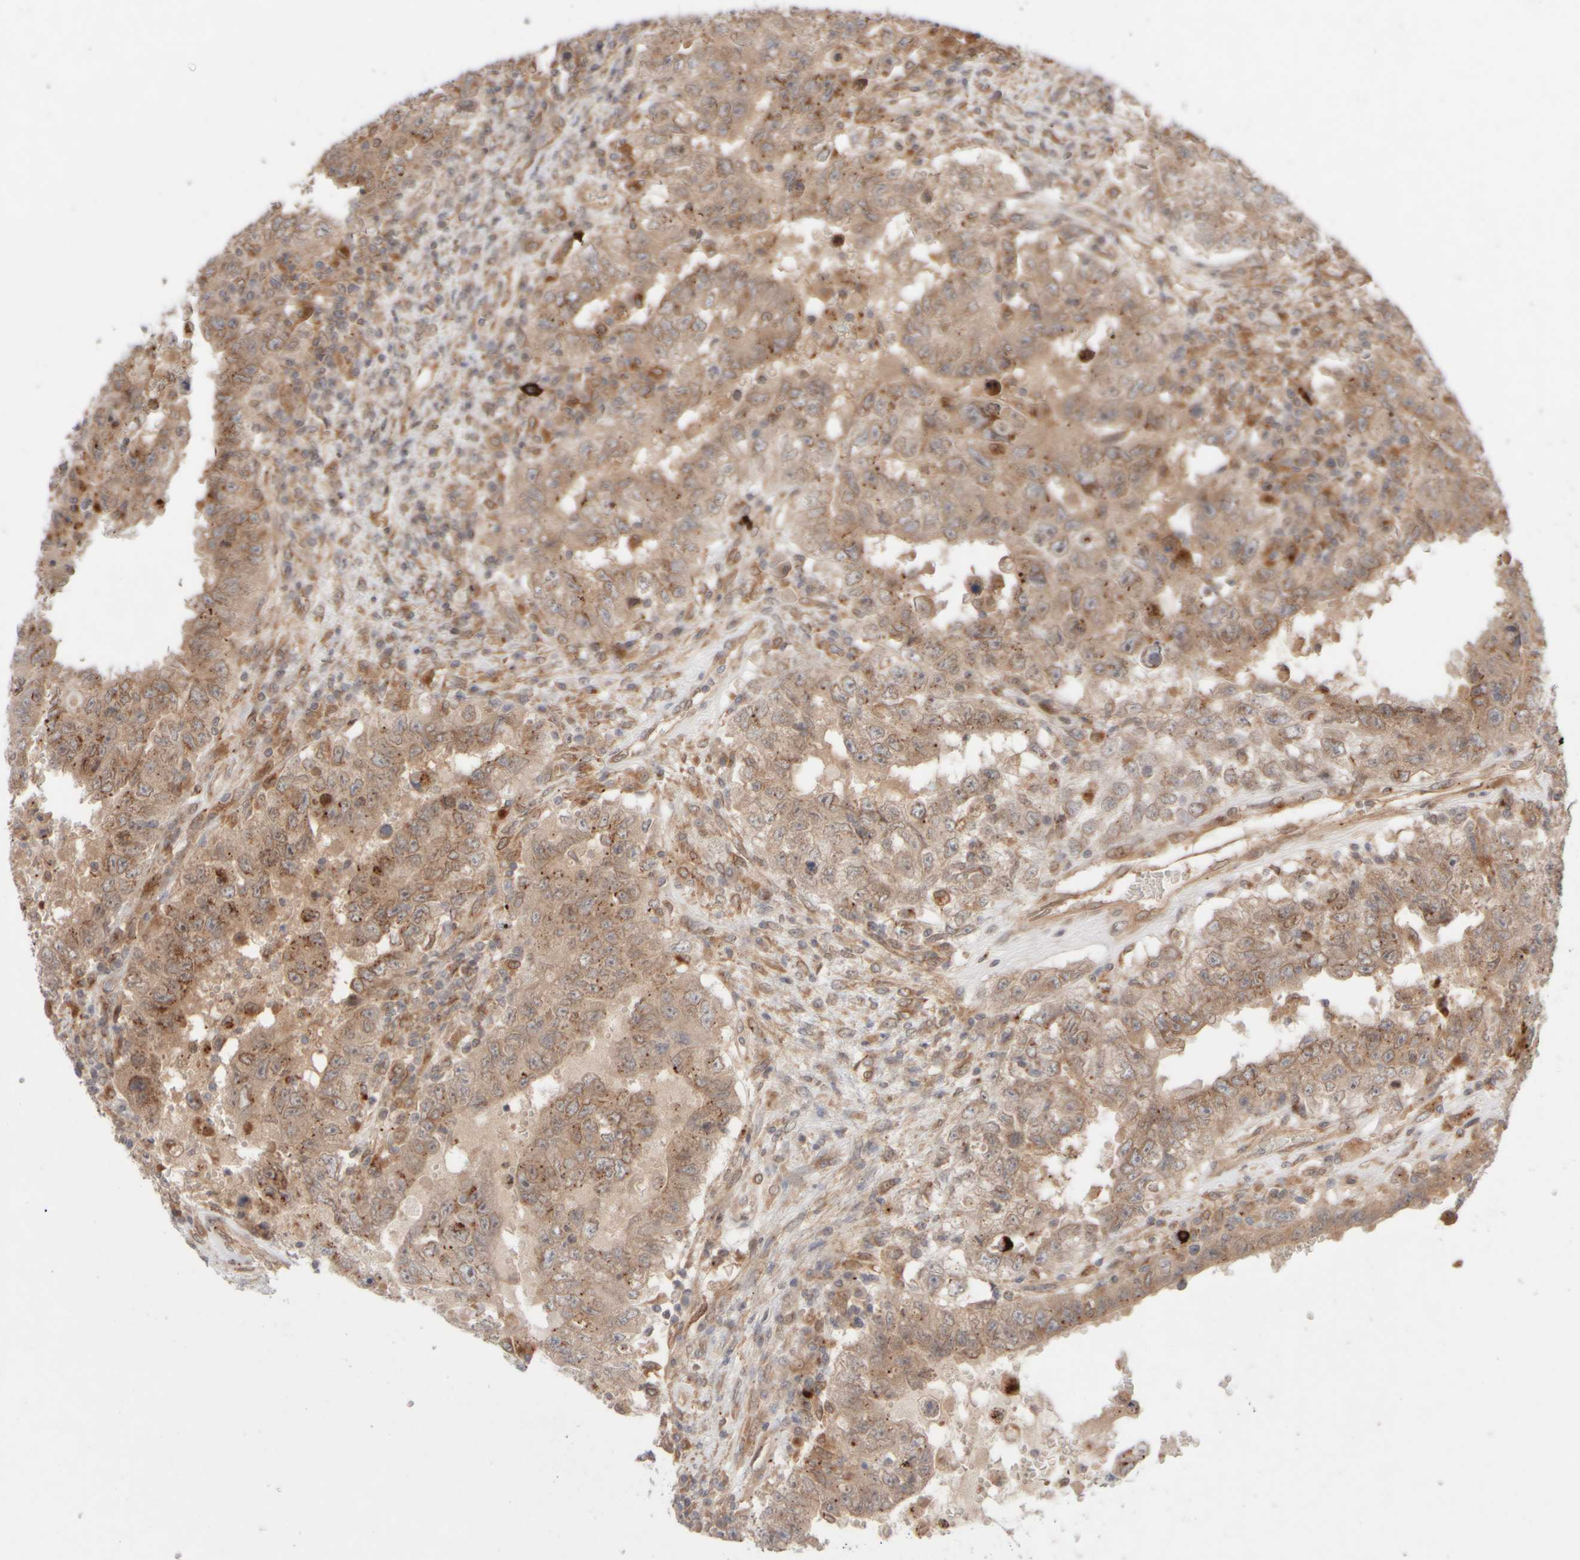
{"staining": {"intensity": "moderate", "quantity": ">75%", "location": "cytoplasmic/membranous"}, "tissue": "testis cancer", "cell_type": "Tumor cells", "image_type": "cancer", "snomed": [{"axis": "morphology", "description": "Carcinoma, Embryonal, NOS"}, {"axis": "topography", "description": "Testis"}], "caption": "IHC photomicrograph of neoplastic tissue: testis cancer stained using immunohistochemistry (IHC) reveals medium levels of moderate protein expression localized specifically in the cytoplasmic/membranous of tumor cells, appearing as a cytoplasmic/membranous brown color.", "gene": "GCN1", "patient": {"sex": "male", "age": 26}}